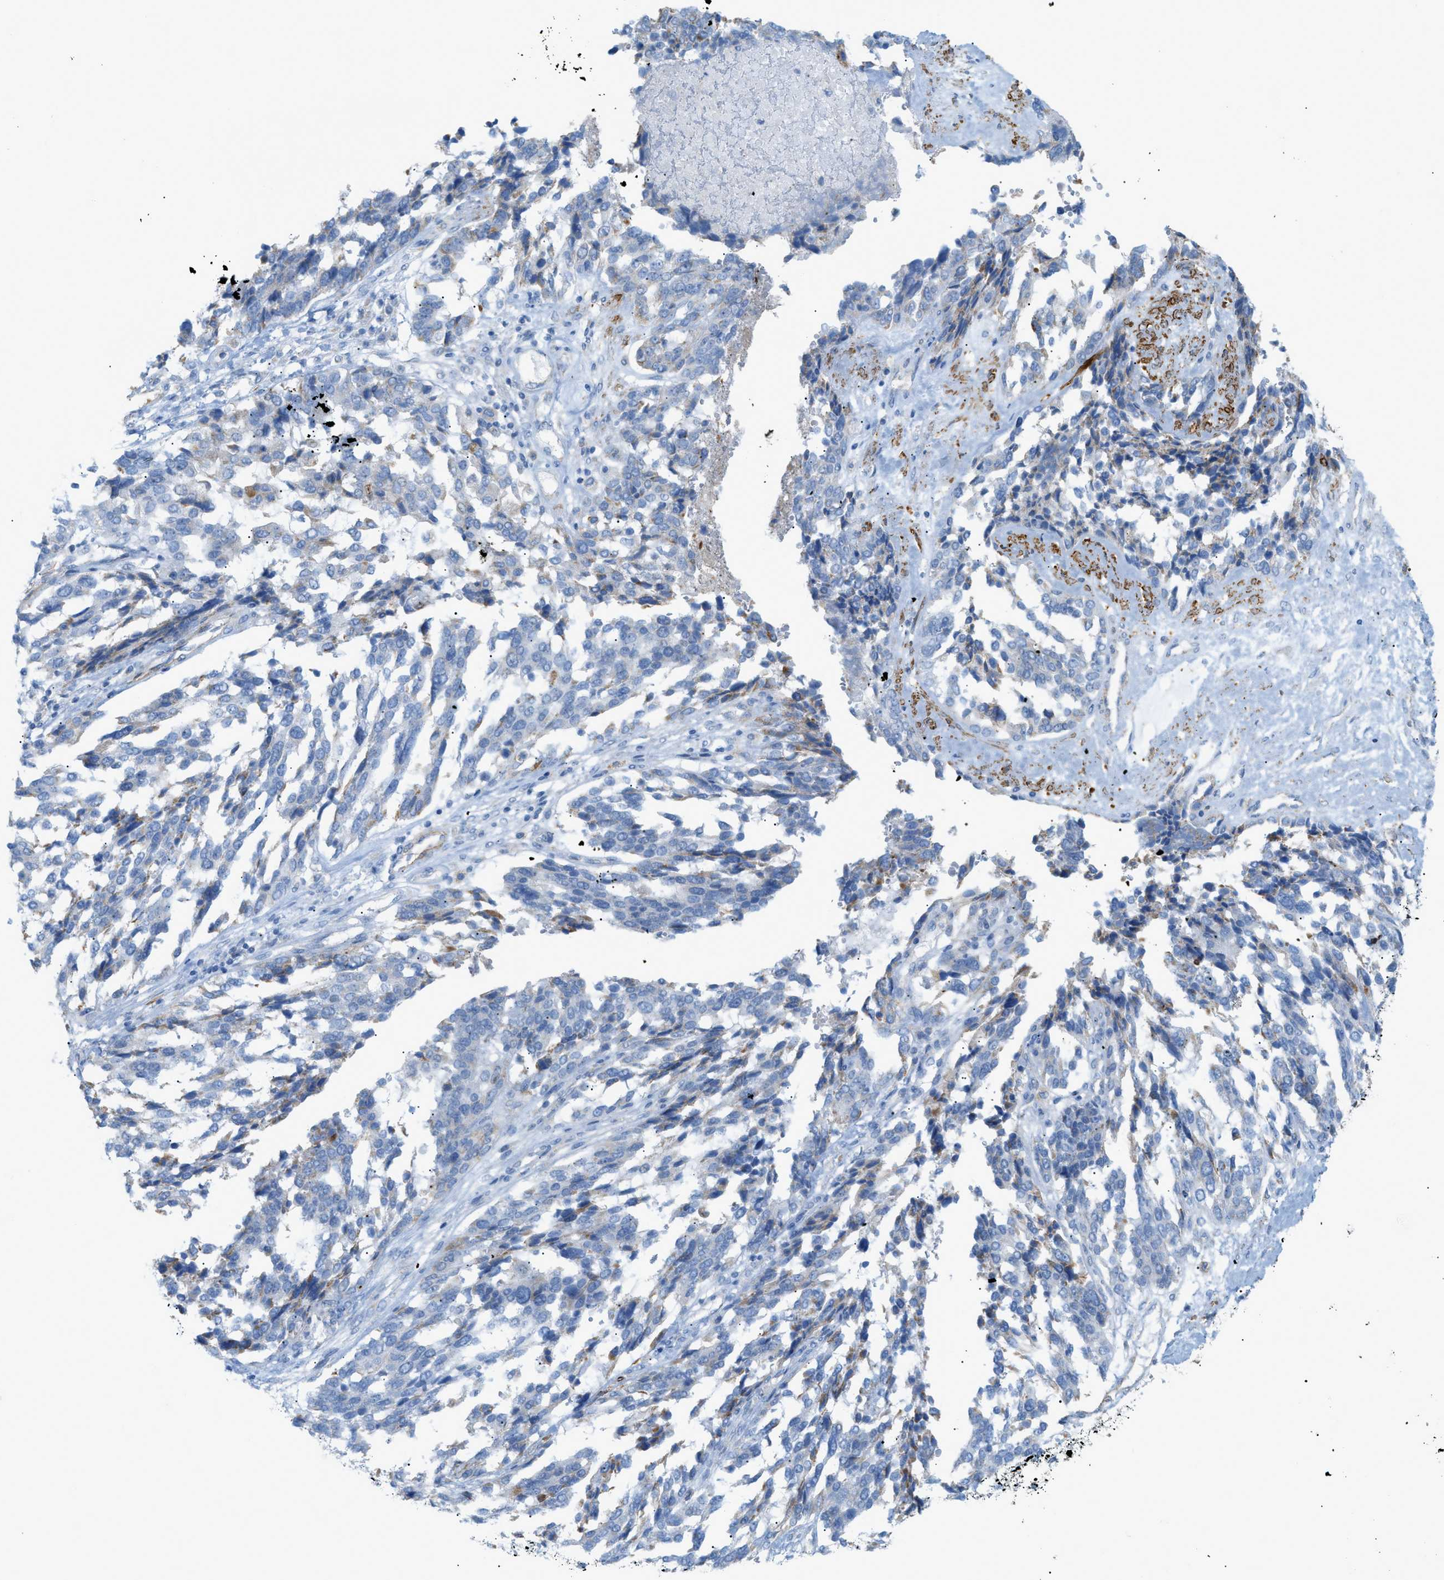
{"staining": {"intensity": "negative", "quantity": "none", "location": "none"}, "tissue": "ovarian cancer", "cell_type": "Tumor cells", "image_type": "cancer", "snomed": [{"axis": "morphology", "description": "Cystadenocarcinoma, serous, NOS"}, {"axis": "topography", "description": "Ovary"}], "caption": "IHC histopathology image of serous cystadenocarcinoma (ovarian) stained for a protein (brown), which reveals no staining in tumor cells. (DAB immunohistochemistry (IHC) visualized using brightfield microscopy, high magnification).", "gene": "MYH11", "patient": {"sex": "female", "age": 44}}